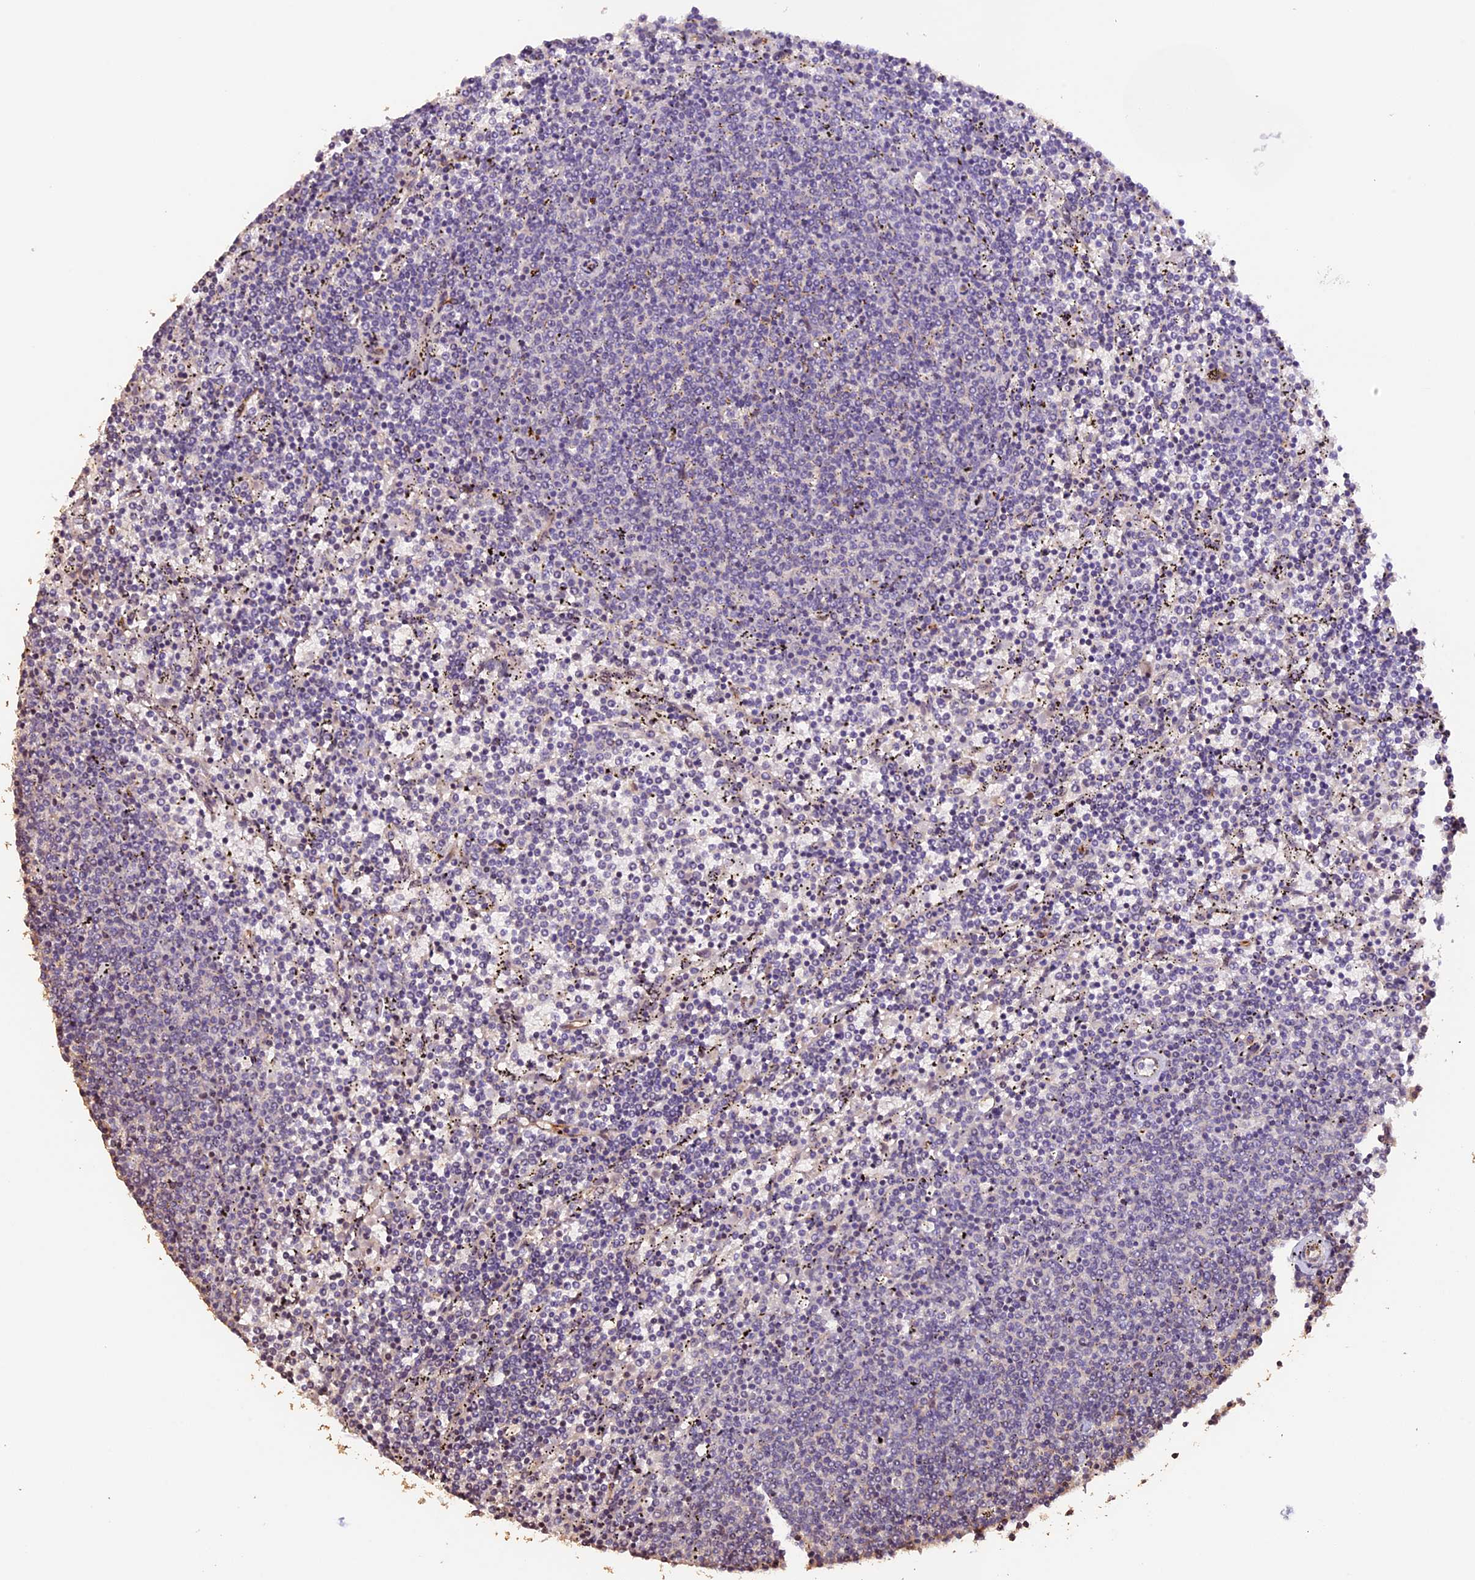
{"staining": {"intensity": "negative", "quantity": "none", "location": "none"}, "tissue": "lymphoma", "cell_type": "Tumor cells", "image_type": "cancer", "snomed": [{"axis": "morphology", "description": "Malignant lymphoma, non-Hodgkin's type, Low grade"}, {"axis": "topography", "description": "Spleen"}], "caption": "Immunohistochemistry image of neoplastic tissue: malignant lymphoma, non-Hodgkin's type (low-grade) stained with DAB shows no significant protein staining in tumor cells. (Brightfield microscopy of DAB immunohistochemistry at high magnification).", "gene": "GNB5", "patient": {"sex": "female", "age": 50}}